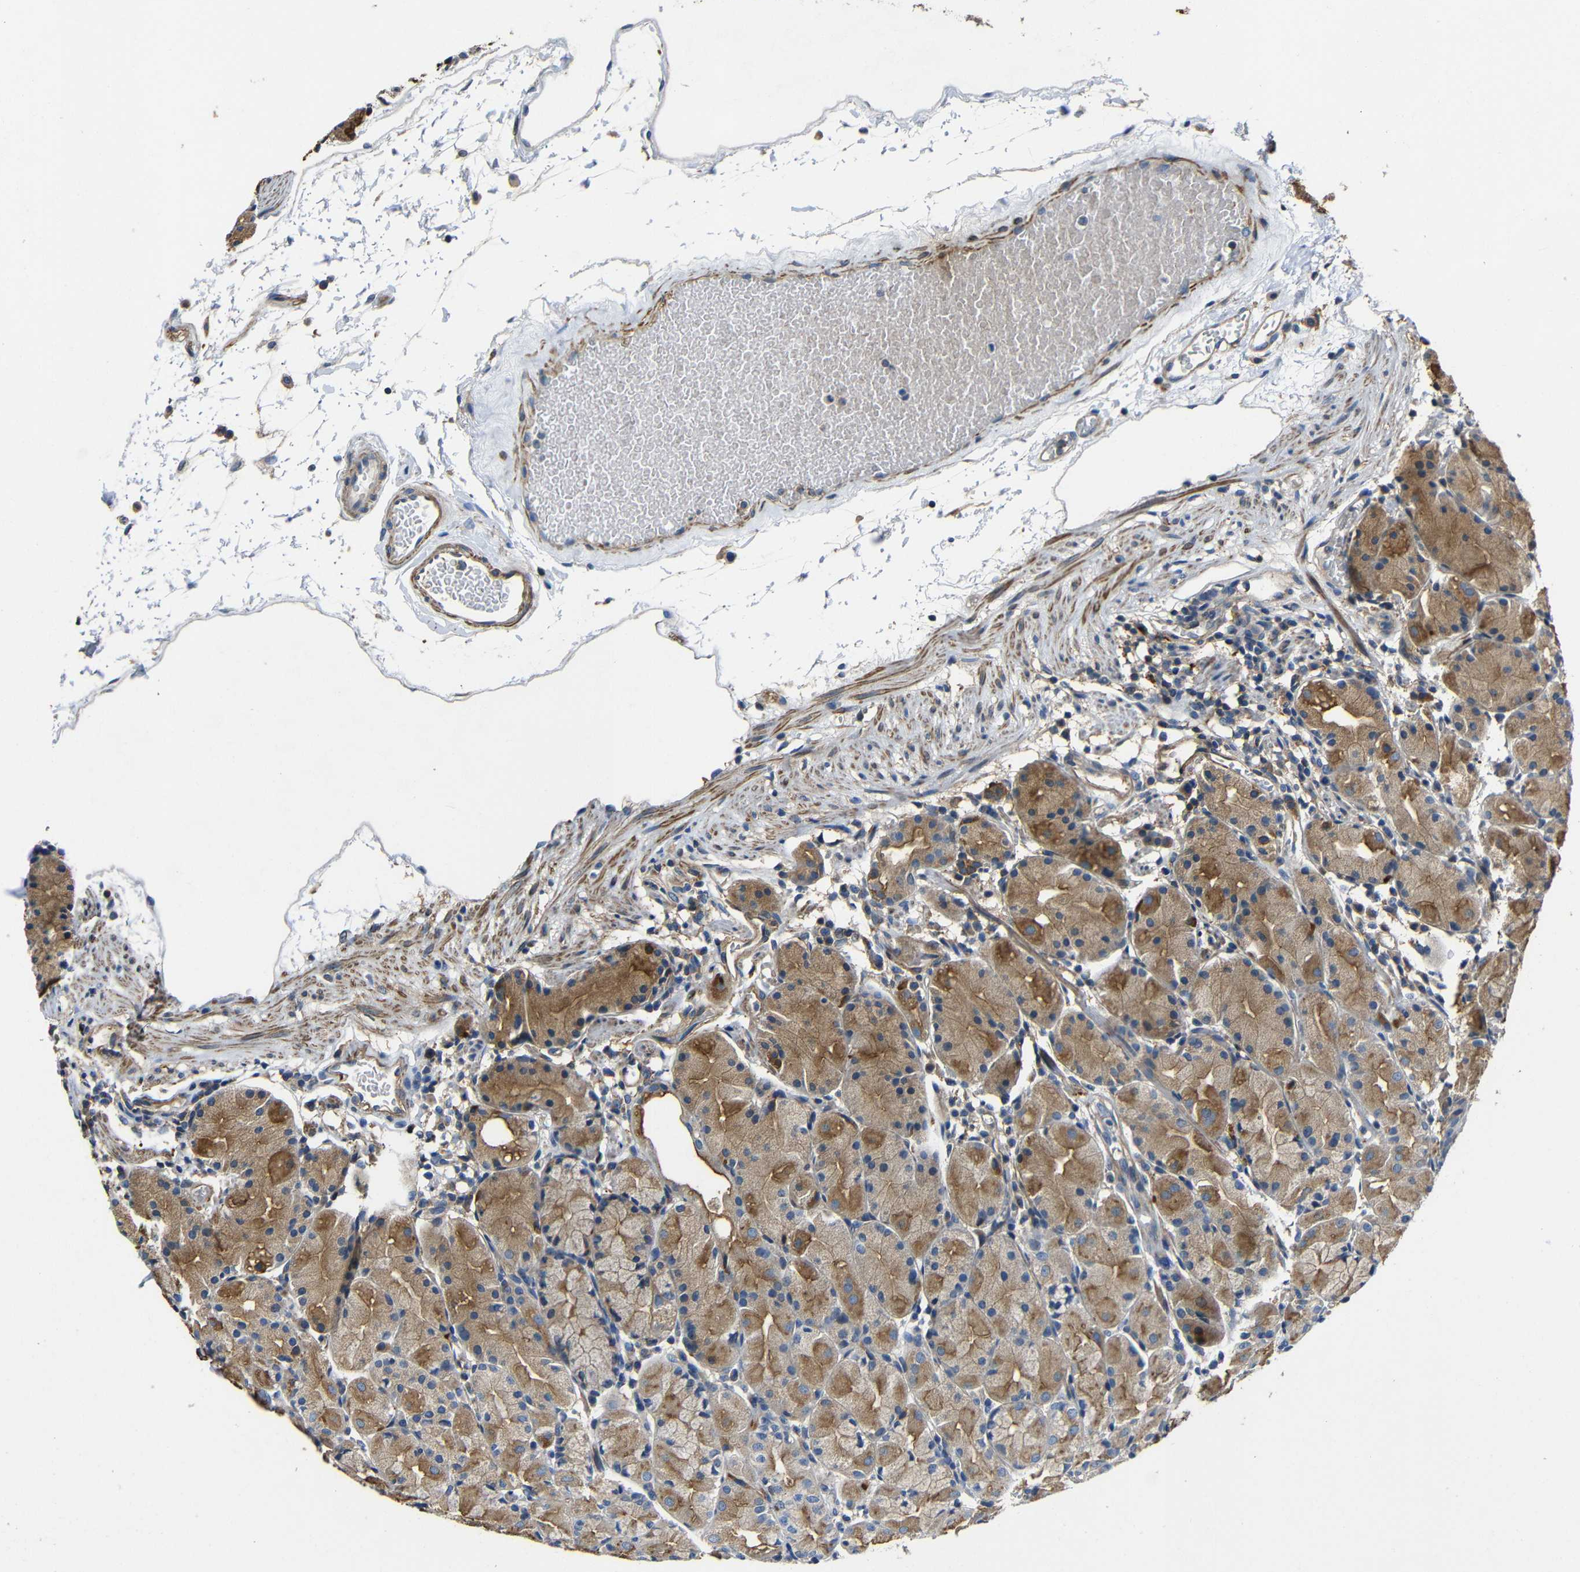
{"staining": {"intensity": "moderate", "quantity": ">75%", "location": "cytoplasmic/membranous"}, "tissue": "stomach", "cell_type": "Glandular cells", "image_type": "normal", "snomed": [{"axis": "morphology", "description": "Normal tissue, NOS"}, {"axis": "topography", "description": "Stomach"}, {"axis": "topography", "description": "Stomach, lower"}], "caption": "An image of stomach stained for a protein displays moderate cytoplasmic/membranous brown staining in glandular cells.", "gene": "GDI1", "patient": {"sex": "female", "age": 75}}